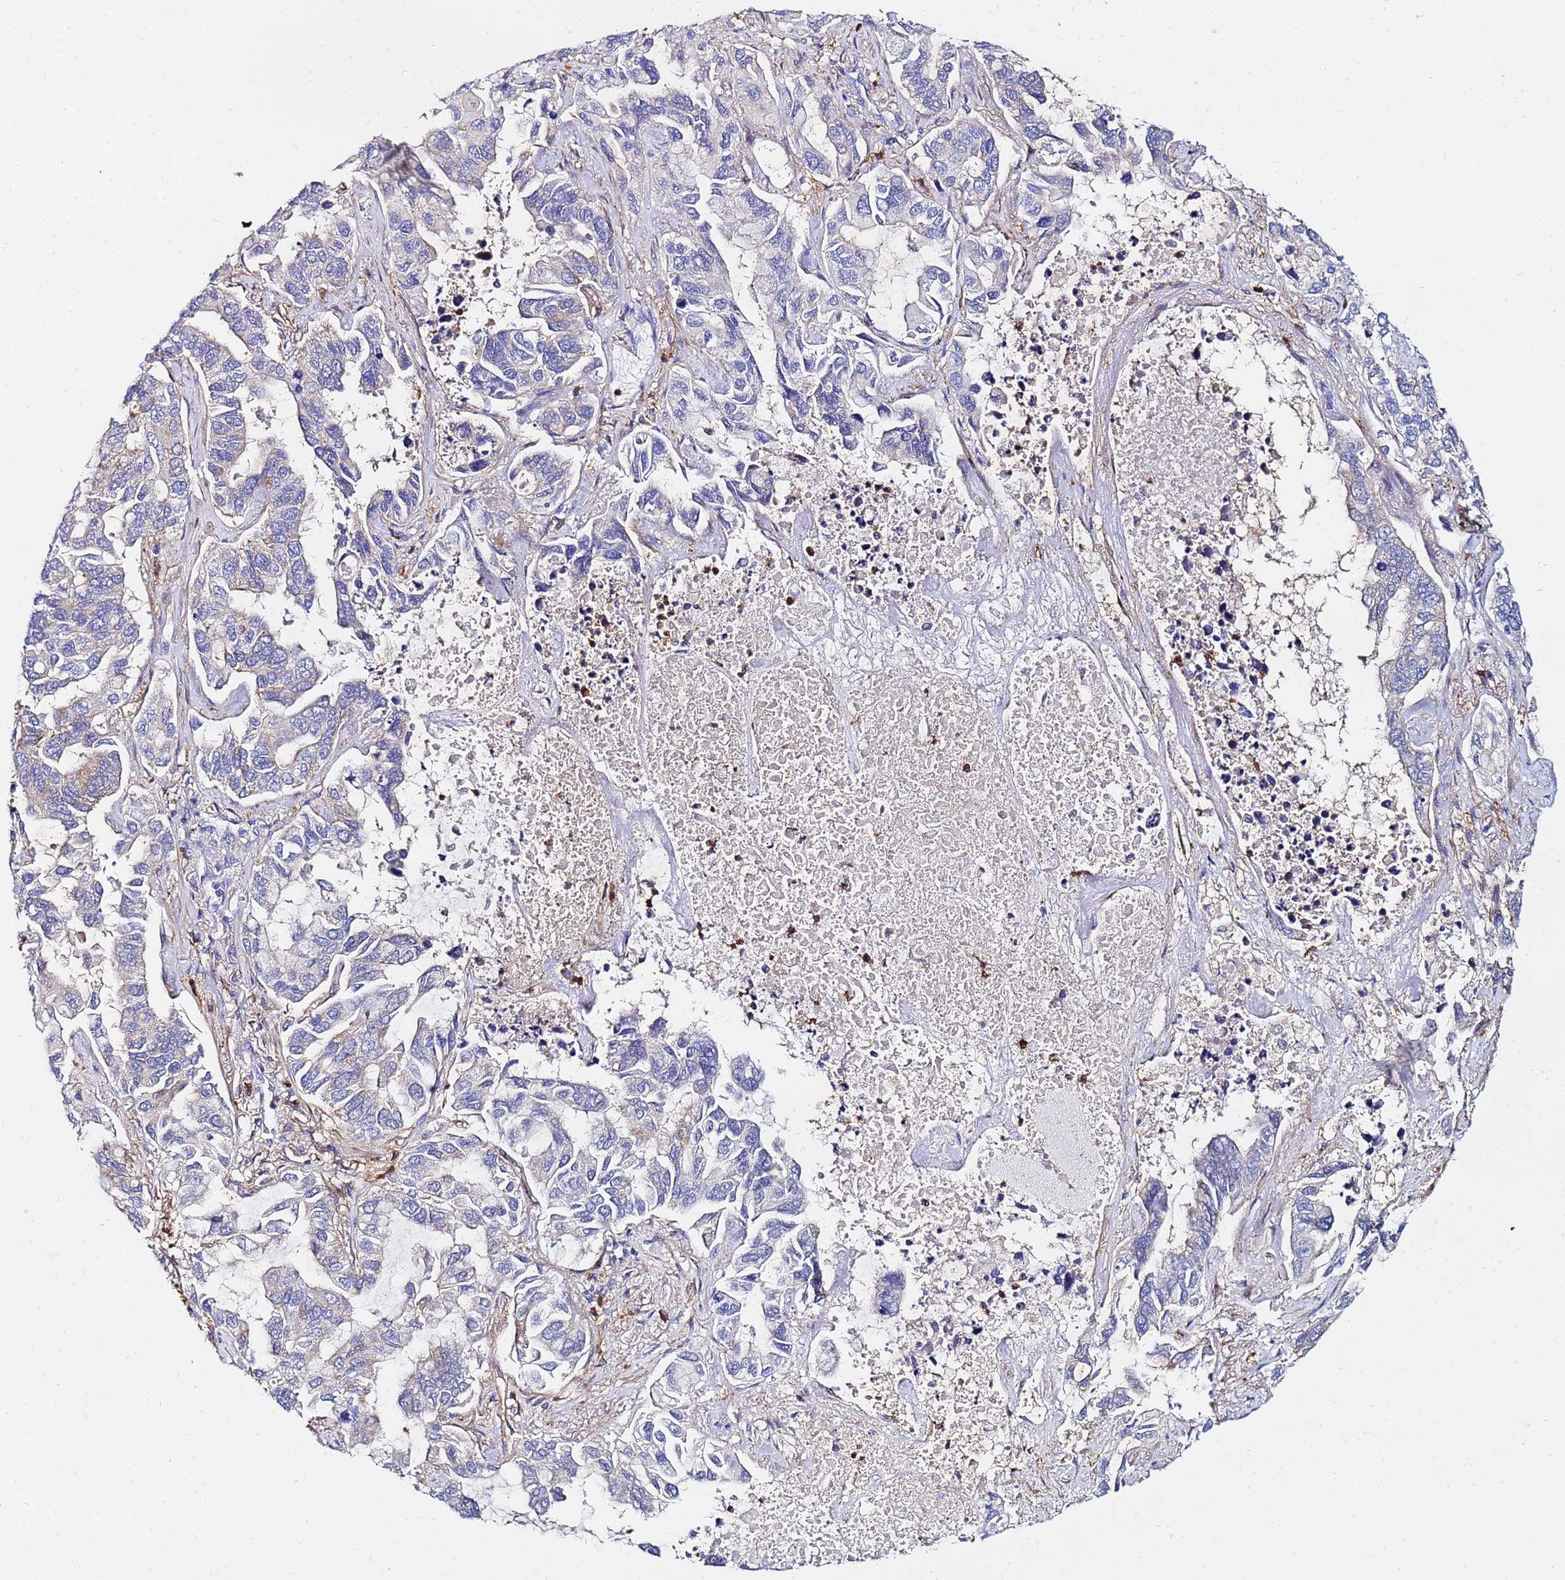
{"staining": {"intensity": "negative", "quantity": "none", "location": "none"}, "tissue": "lung cancer", "cell_type": "Tumor cells", "image_type": "cancer", "snomed": [{"axis": "morphology", "description": "Adenocarcinoma, NOS"}, {"axis": "topography", "description": "Lung"}], "caption": "This is an immunohistochemistry (IHC) photomicrograph of adenocarcinoma (lung). There is no staining in tumor cells.", "gene": "BASP1", "patient": {"sex": "male", "age": 64}}